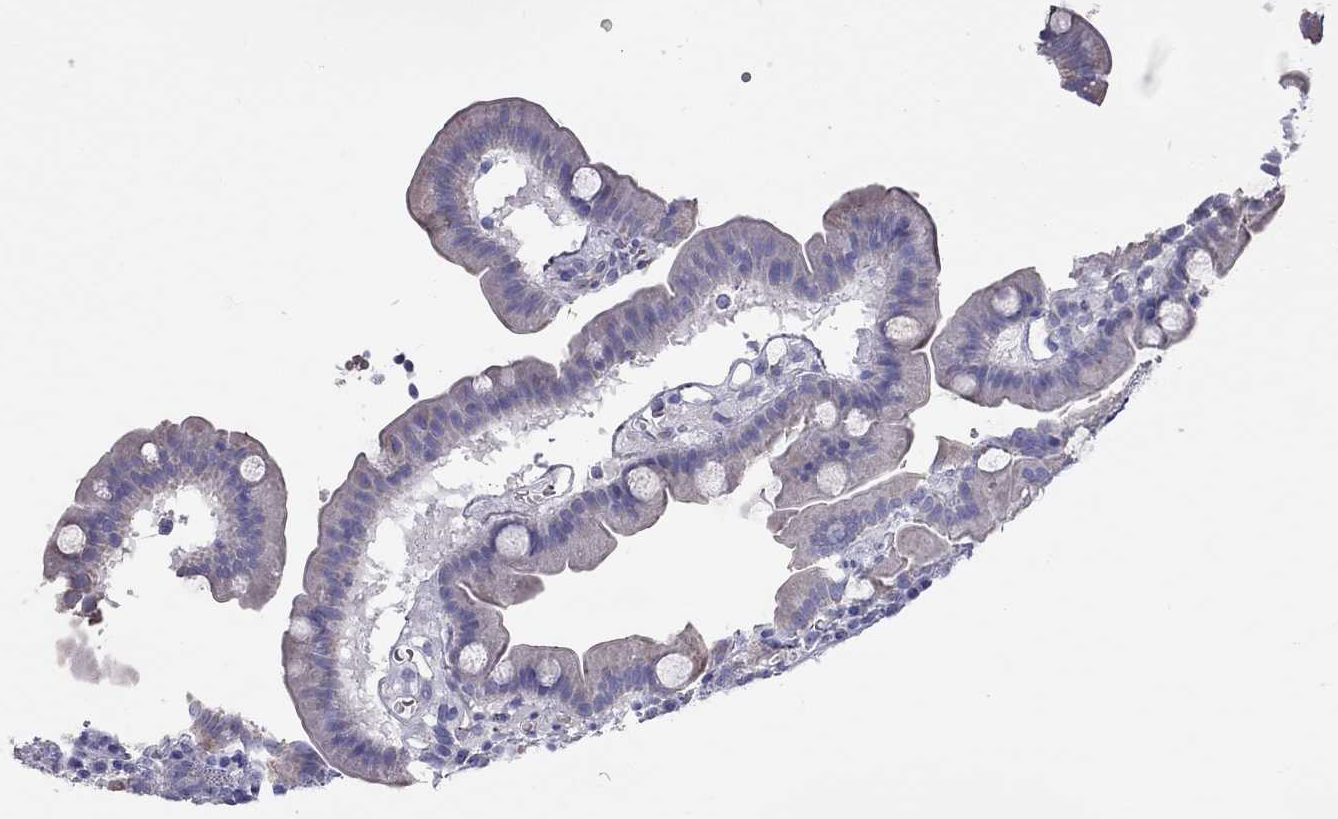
{"staining": {"intensity": "negative", "quantity": "none", "location": "none"}, "tissue": "duodenum", "cell_type": "Glandular cells", "image_type": "normal", "snomed": [{"axis": "morphology", "description": "Normal tissue, NOS"}, {"axis": "topography", "description": "Duodenum"}], "caption": "DAB (3,3'-diaminobenzidine) immunohistochemical staining of unremarkable human duodenum shows no significant positivity in glandular cells.", "gene": "TDRD6", "patient": {"sex": "male", "age": 59}}